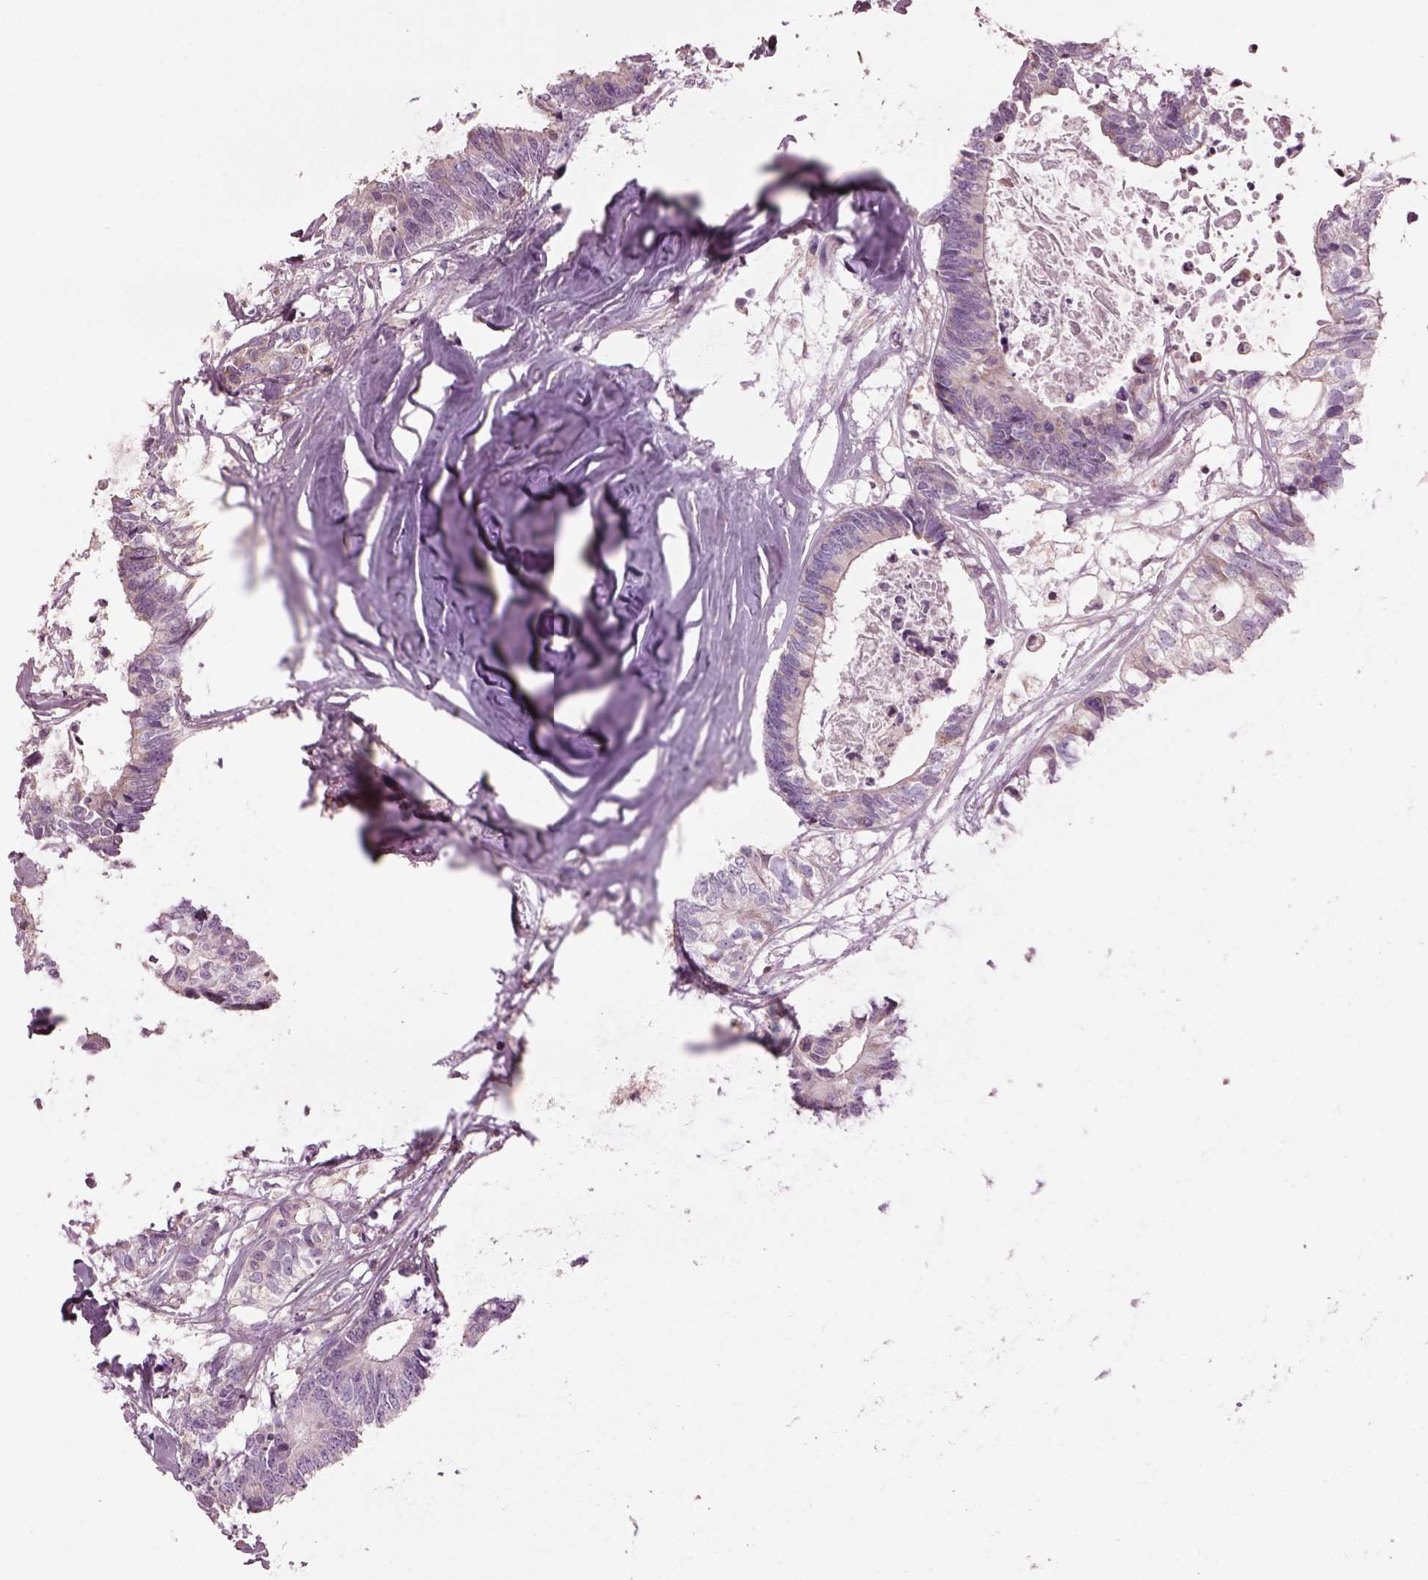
{"staining": {"intensity": "negative", "quantity": "none", "location": "none"}, "tissue": "colorectal cancer", "cell_type": "Tumor cells", "image_type": "cancer", "snomed": [{"axis": "morphology", "description": "Adenocarcinoma, NOS"}, {"axis": "topography", "description": "Colon"}, {"axis": "topography", "description": "Rectum"}], "caption": "High power microscopy histopathology image of an IHC histopathology image of adenocarcinoma (colorectal), revealing no significant expression in tumor cells.", "gene": "SPATA7", "patient": {"sex": "male", "age": 57}}